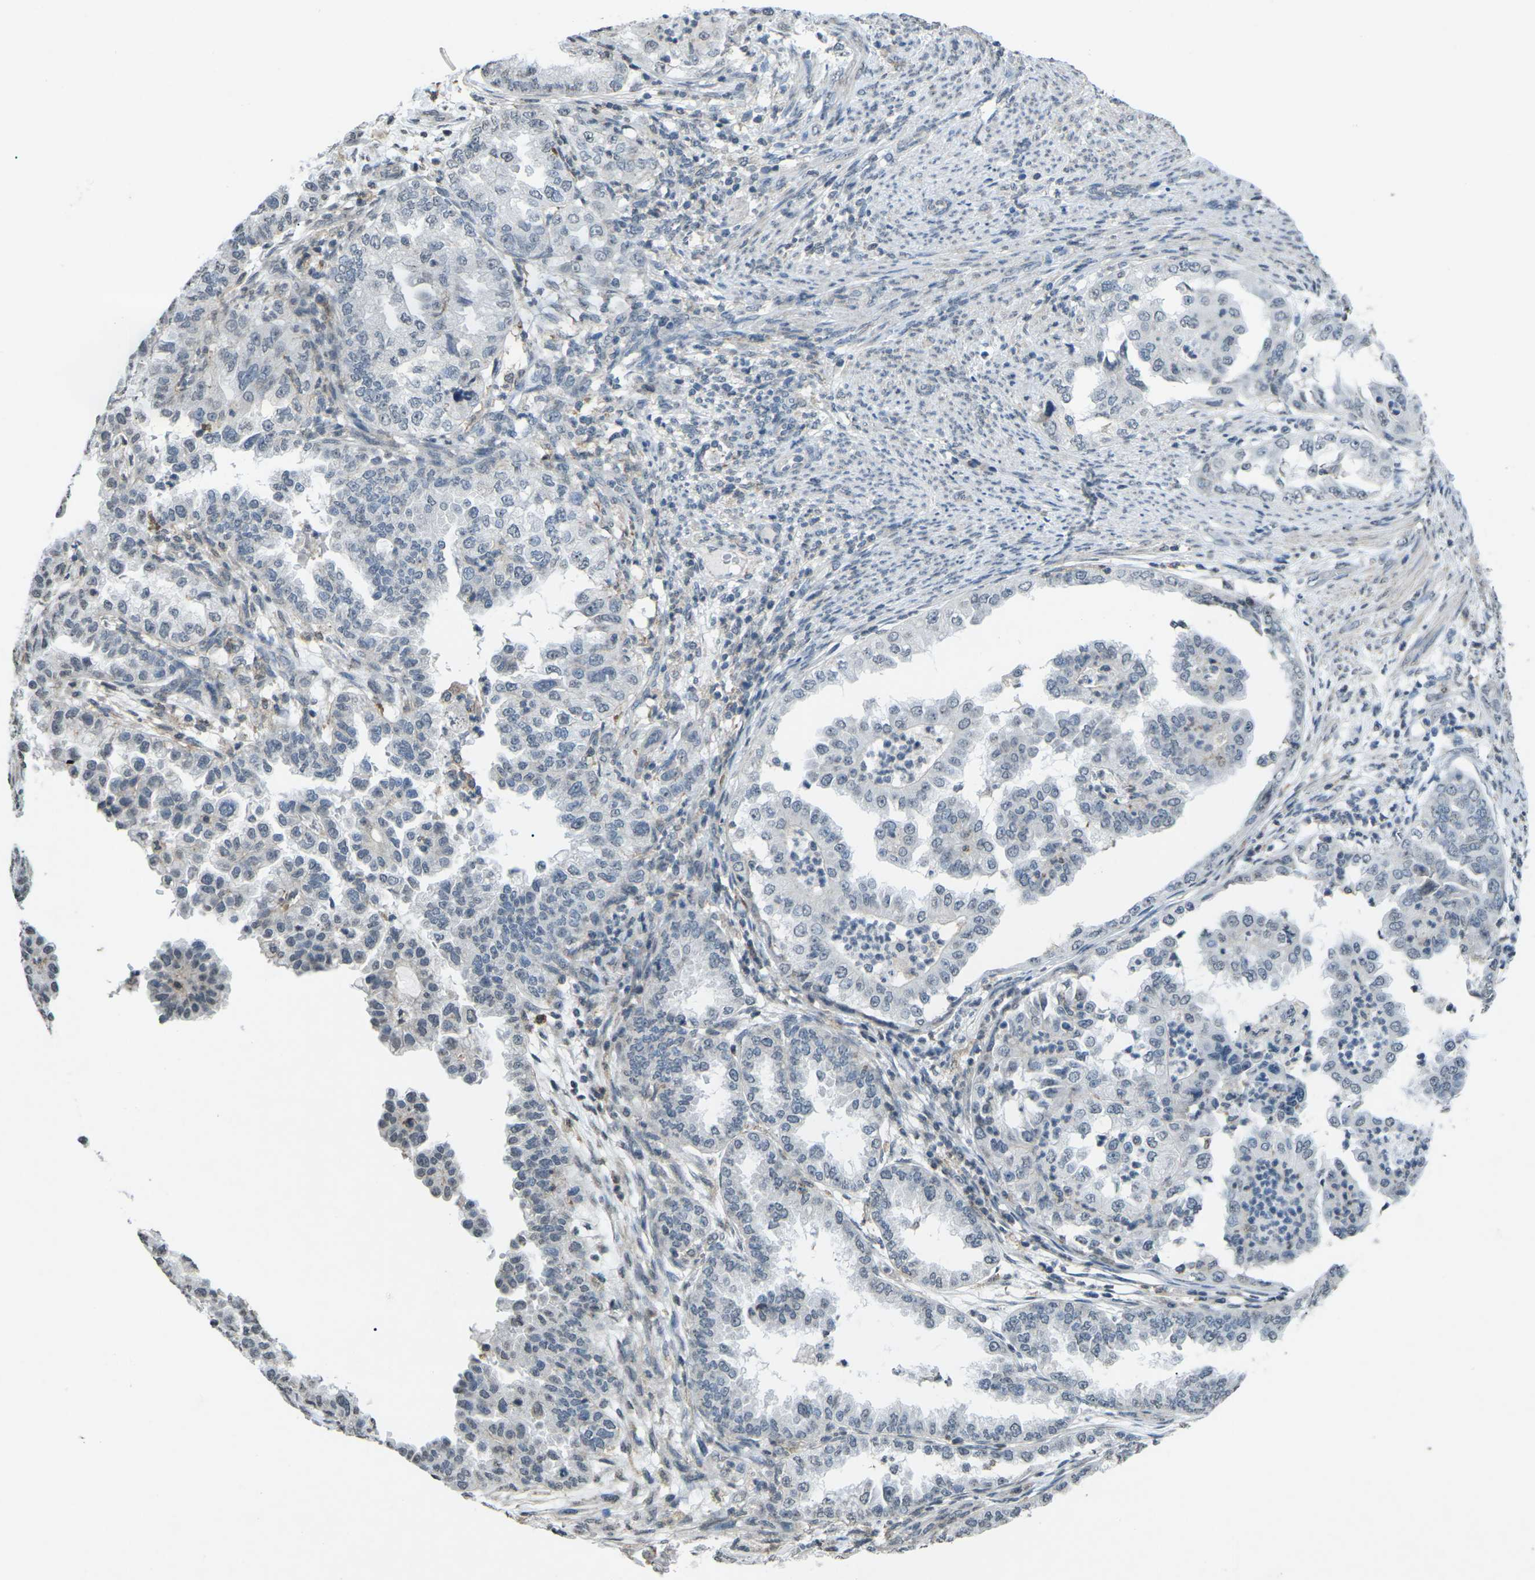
{"staining": {"intensity": "negative", "quantity": "none", "location": "none"}, "tissue": "endometrial cancer", "cell_type": "Tumor cells", "image_type": "cancer", "snomed": [{"axis": "morphology", "description": "Adenocarcinoma, NOS"}, {"axis": "topography", "description": "Endometrium"}], "caption": "Endometrial cancer (adenocarcinoma) stained for a protein using IHC reveals no positivity tumor cells.", "gene": "TFR2", "patient": {"sex": "female", "age": 85}}